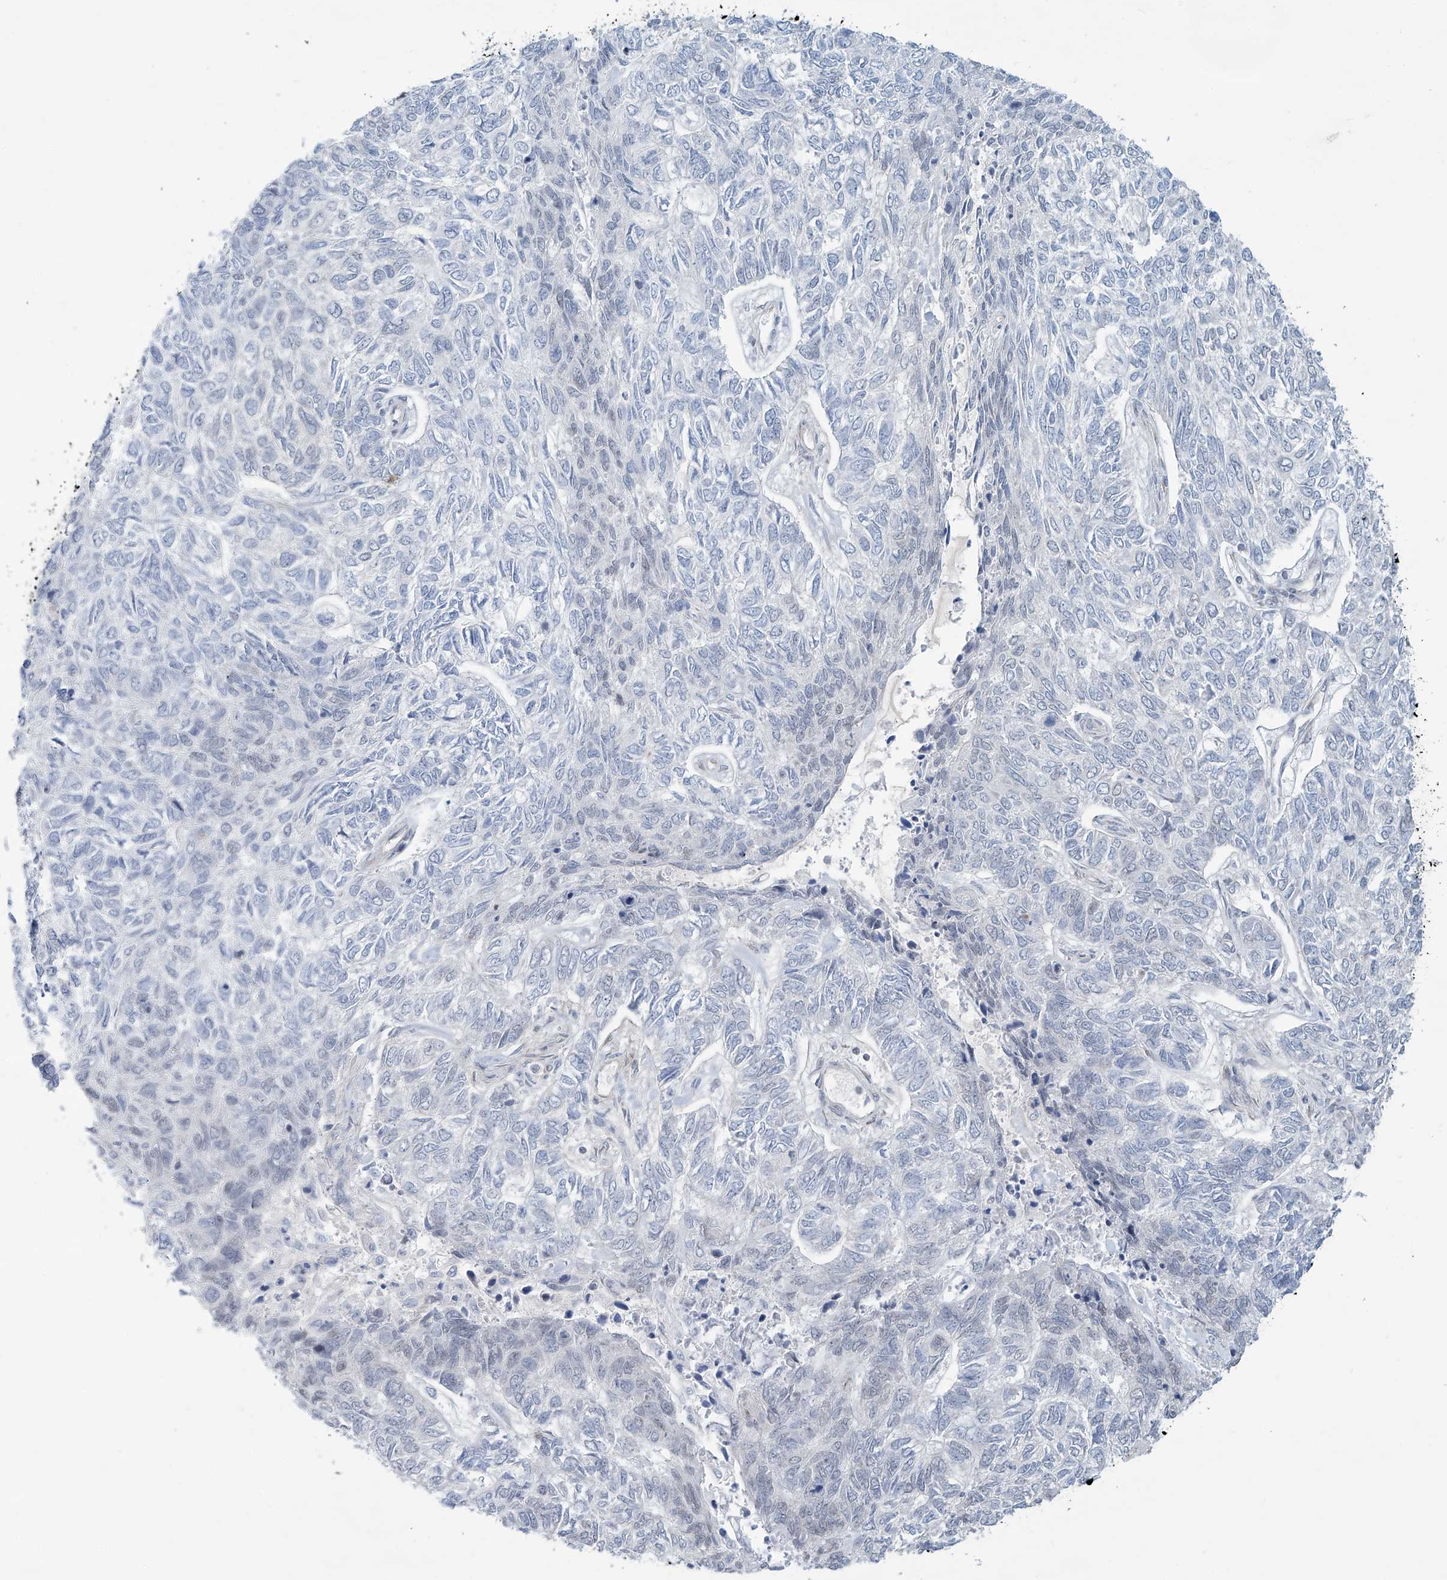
{"staining": {"intensity": "negative", "quantity": "none", "location": "none"}, "tissue": "skin cancer", "cell_type": "Tumor cells", "image_type": "cancer", "snomed": [{"axis": "morphology", "description": "Basal cell carcinoma"}, {"axis": "topography", "description": "Skin"}], "caption": "Immunohistochemical staining of human skin cancer (basal cell carcinoma) demonstrates no significant positivity in tumor cells.", "gene": "SARNP", "patient": {"sex": "female", "age": 65}}